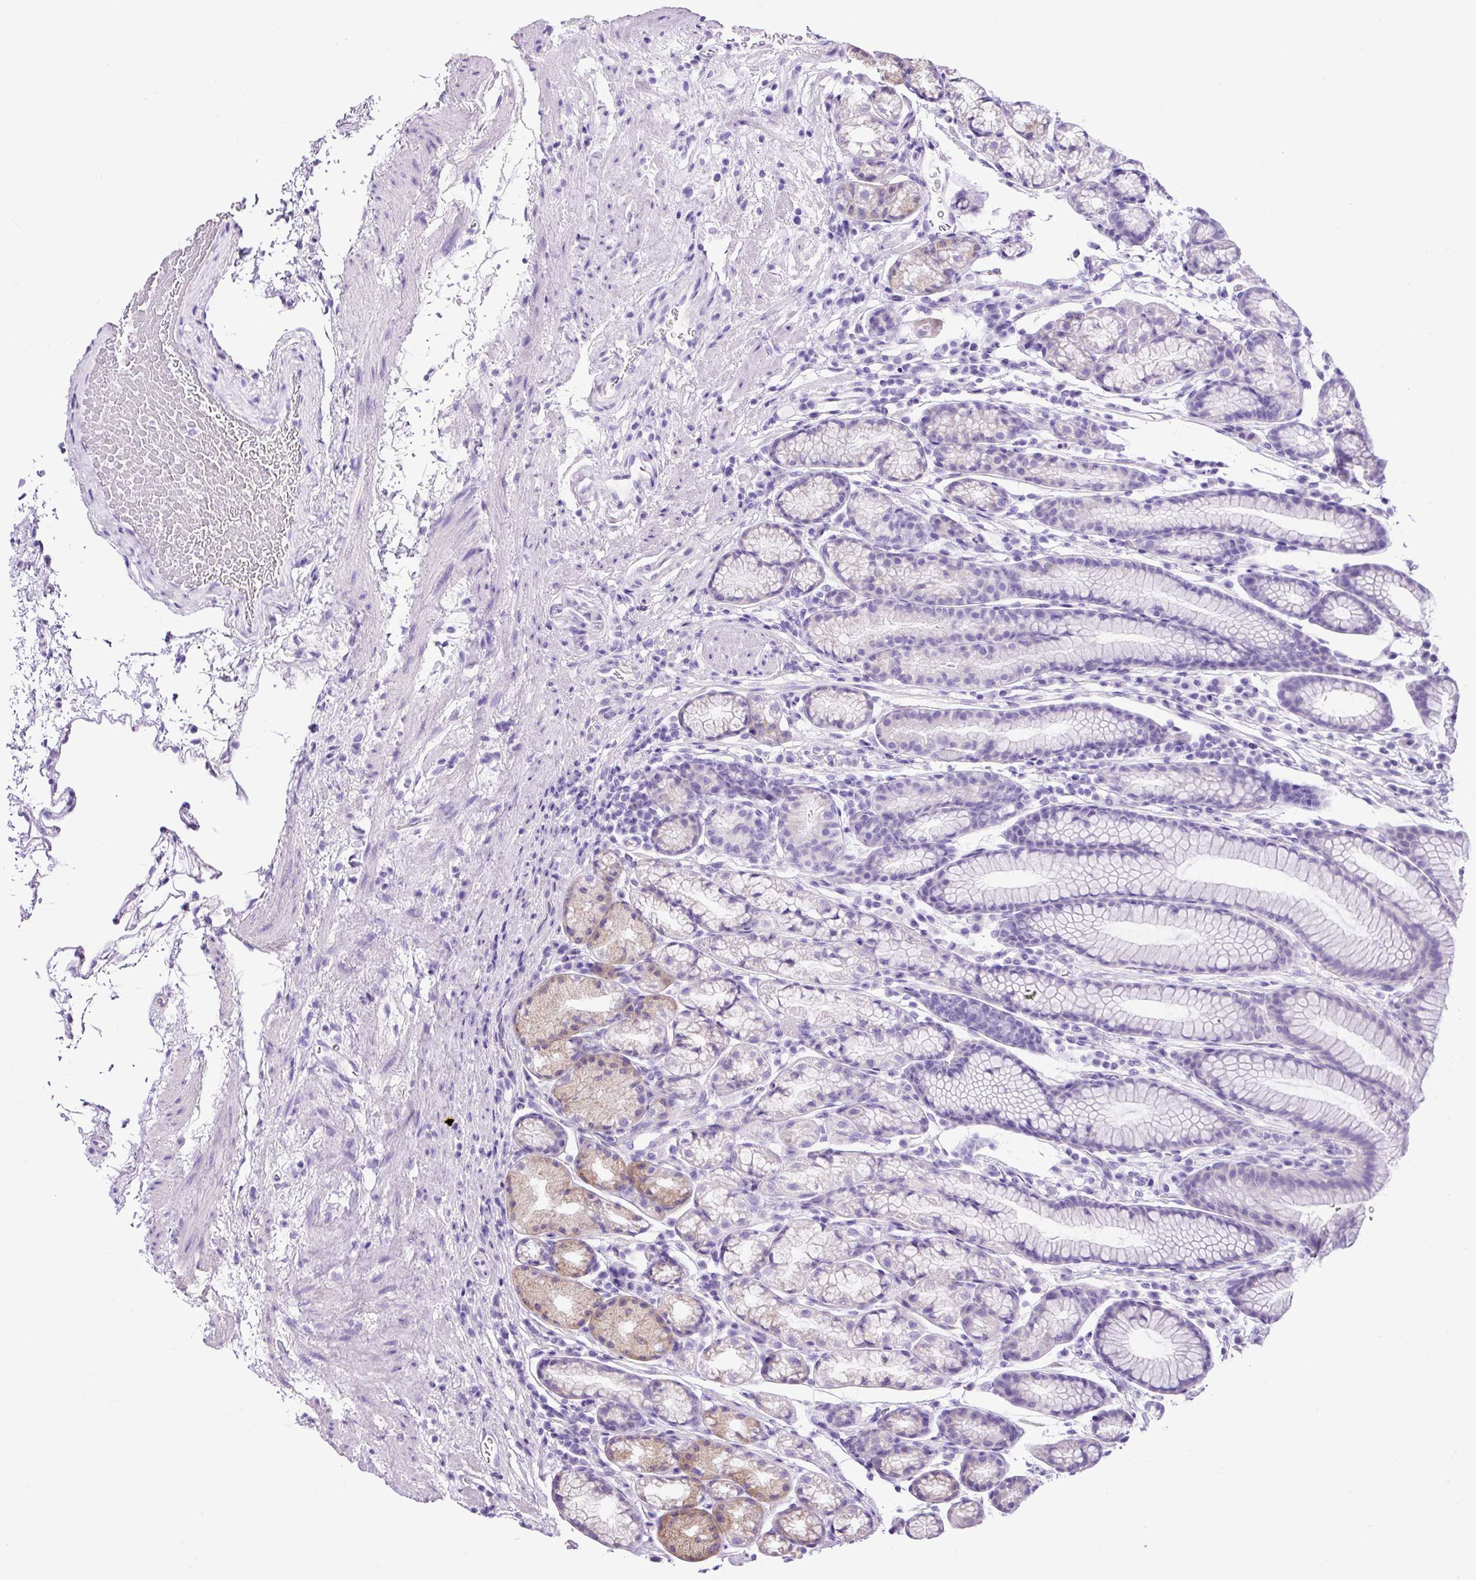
{"staining": {"intensity": "moderate", "quantity": "<25%", "location": "cytoplasmic/membranous"}, "tissue": "stomach", "cell_type": "Glandular cells", "image_type": "normal", "snomed": [{"axis": "morphology", "description": "Normal tissue, NOS"}, {"axis": "topography", "description": "Stomach, lower"}], "caption": "This is an image of immunohistochemistry (IHC) staining of unremarkable stomach, which shows moderate expression in the cytoplasmic/membranous of glandular cells.", "gene": "PDIA2", "patient": {"sex": "male", "age": 67}}